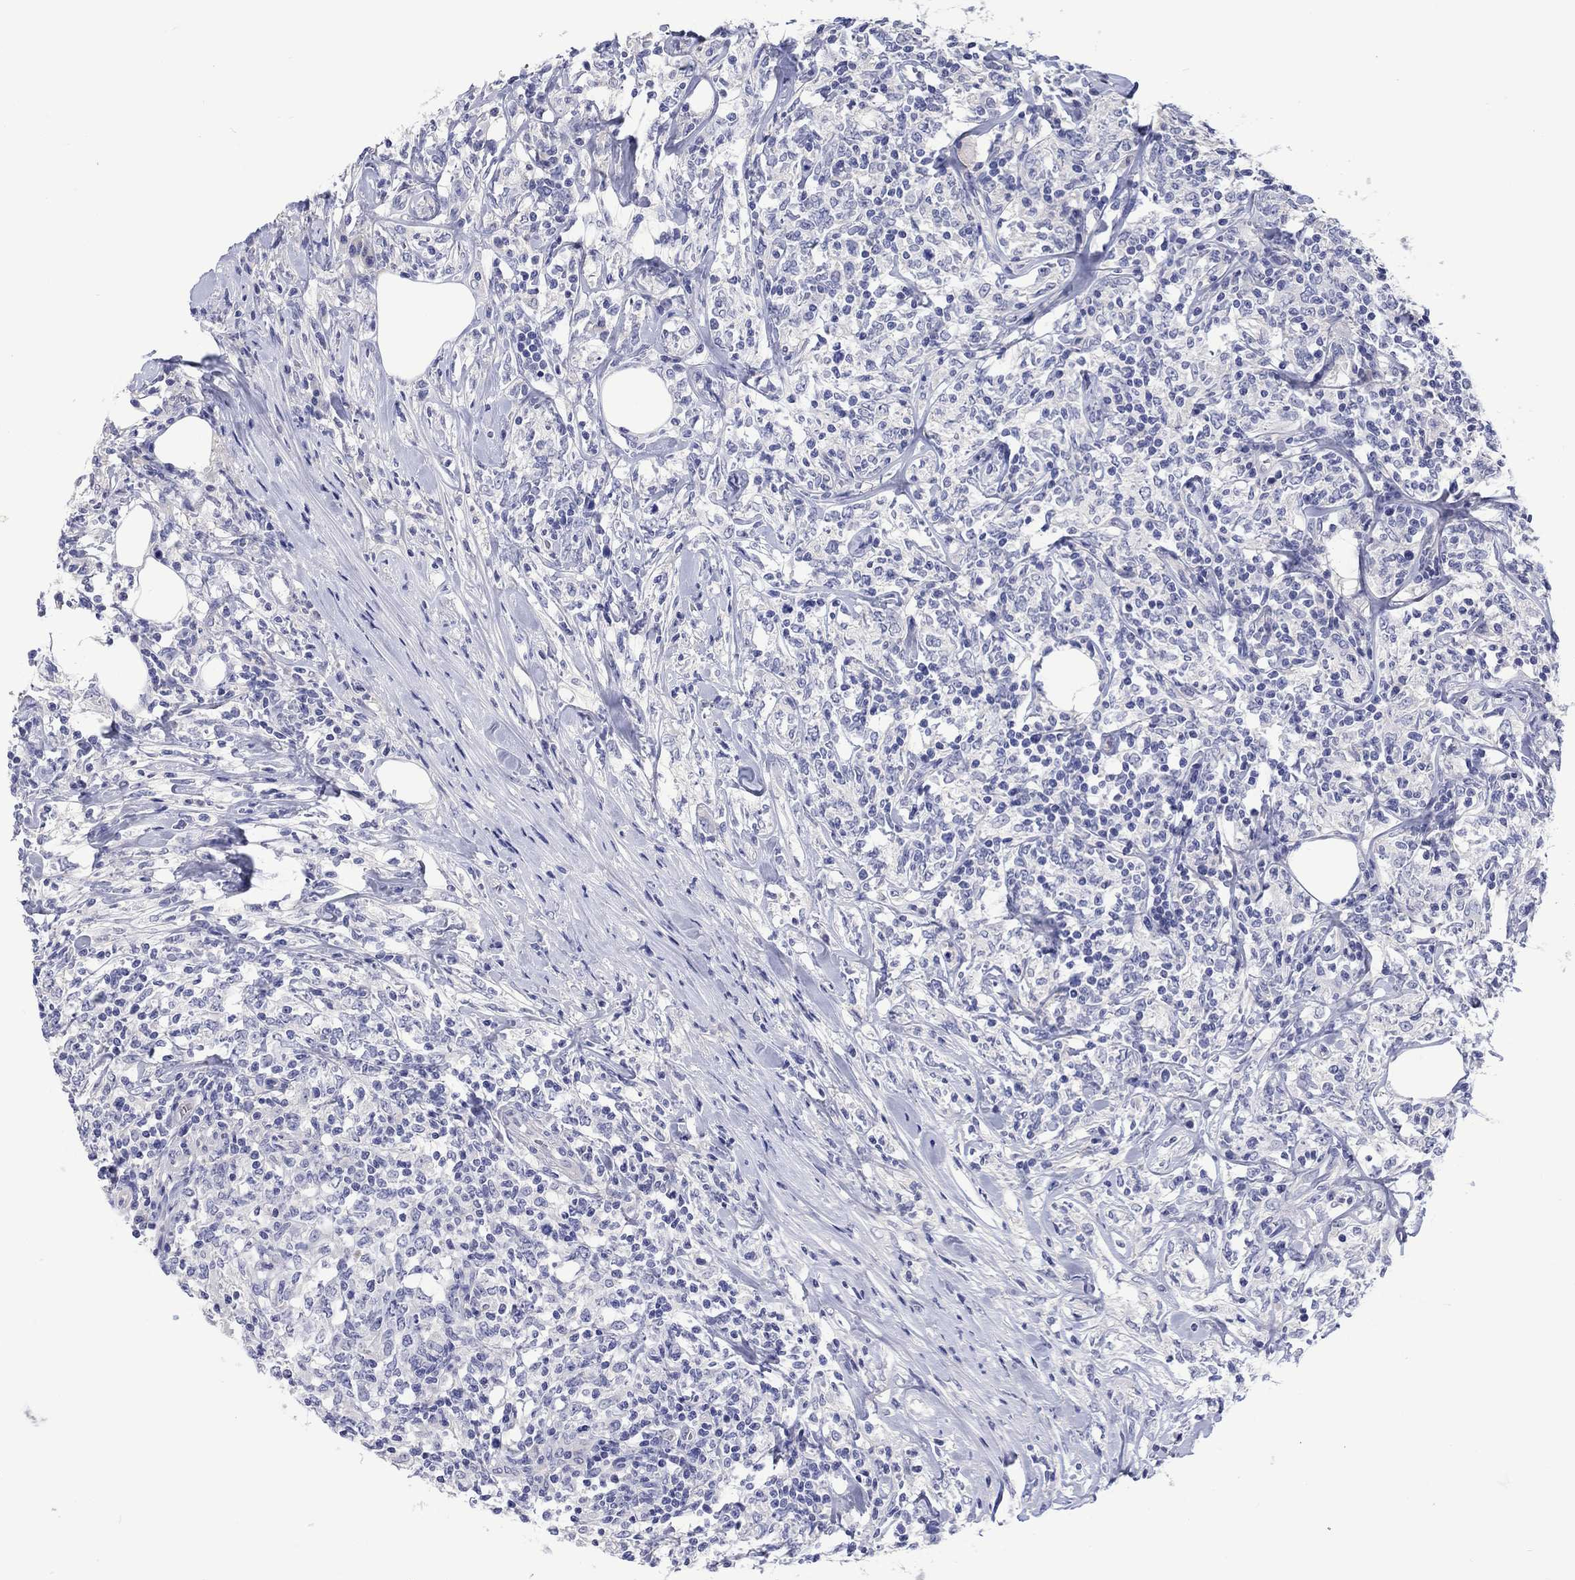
{"staining": {"intensity": "negative", "quantity": "none", "location": "none"}, "tissue": "lymphoma", "cell_type": "Tumor cells", "image_type": "cancer", "snomed": [{"axis": "morphology", "description": "Malignant lymphoma, non-Hodgkin's type, High grade"}, {"axis": "topography", "description": "Lymph node"}], "caption": "Histopathology image shows no significant protein staining in tumor cells of high-grade malignant lymphoma, non-Hodgkin's type. Nuclei are stained in blue.", "gene": "TOMM20L", "patient": {"sex": "female", "age": 84}}